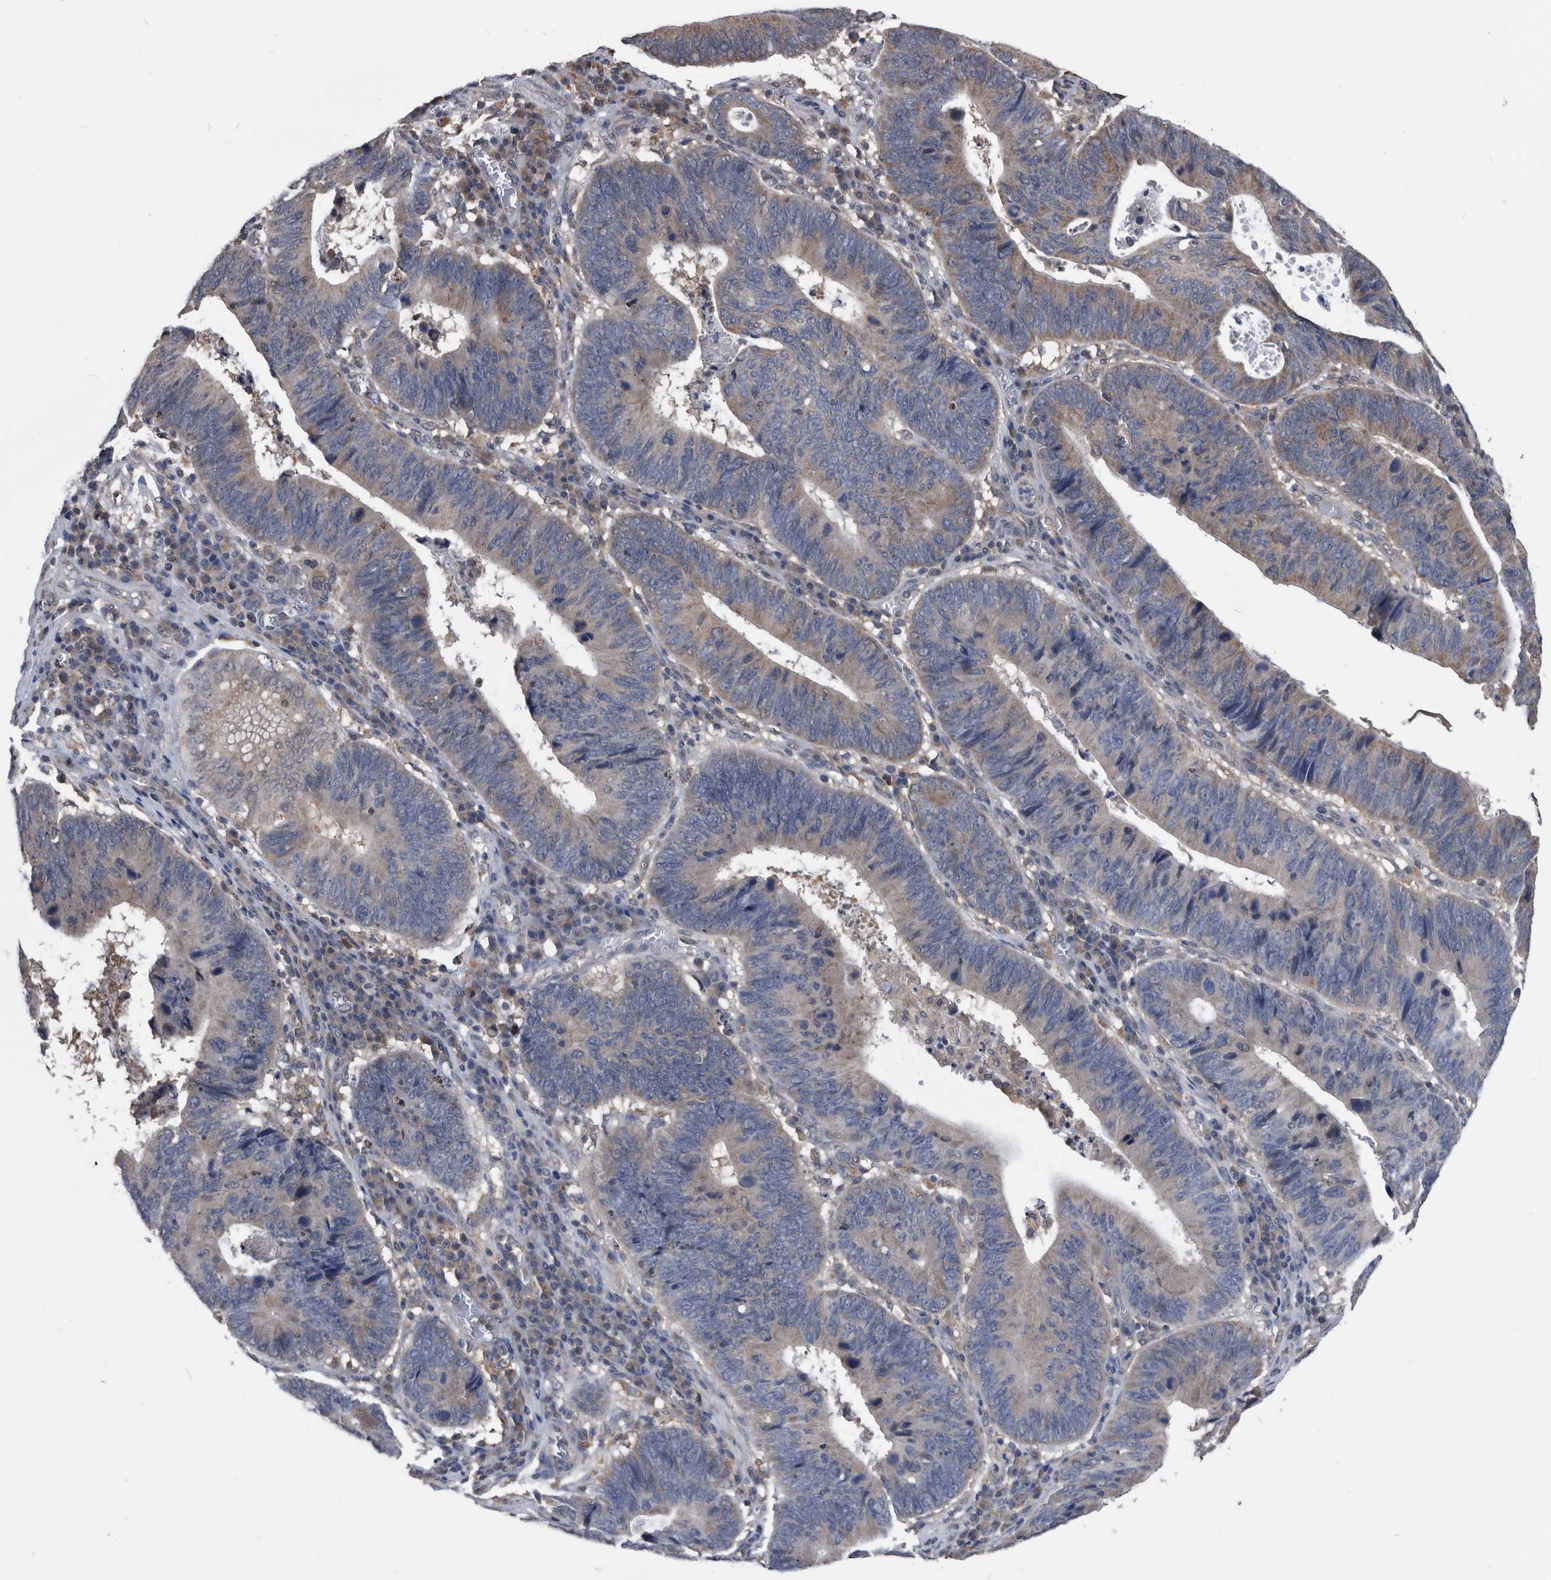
{"staining": {"intensity": "weak", "quantity": "25%-75%", "location": "cytoplasmic/membranous"}, "tissue": "stomach cancer", "cell_type": "Tumor cells", "image_type": "cancer", "snomed": [{"axis": "morphology", "description": "Adenocarcinoma, NOS"}, {"axis": "topography", "description": "Stomach"}], "caption": "Immunohistochemical staining of stomach adenocarcinoma demonstrates weak cytoplasmic/membranous protein staining in approximately 25%-75% of tumor cells.", "gene": "NRBP1", "patient": {"sex": "male", "age": 59}}